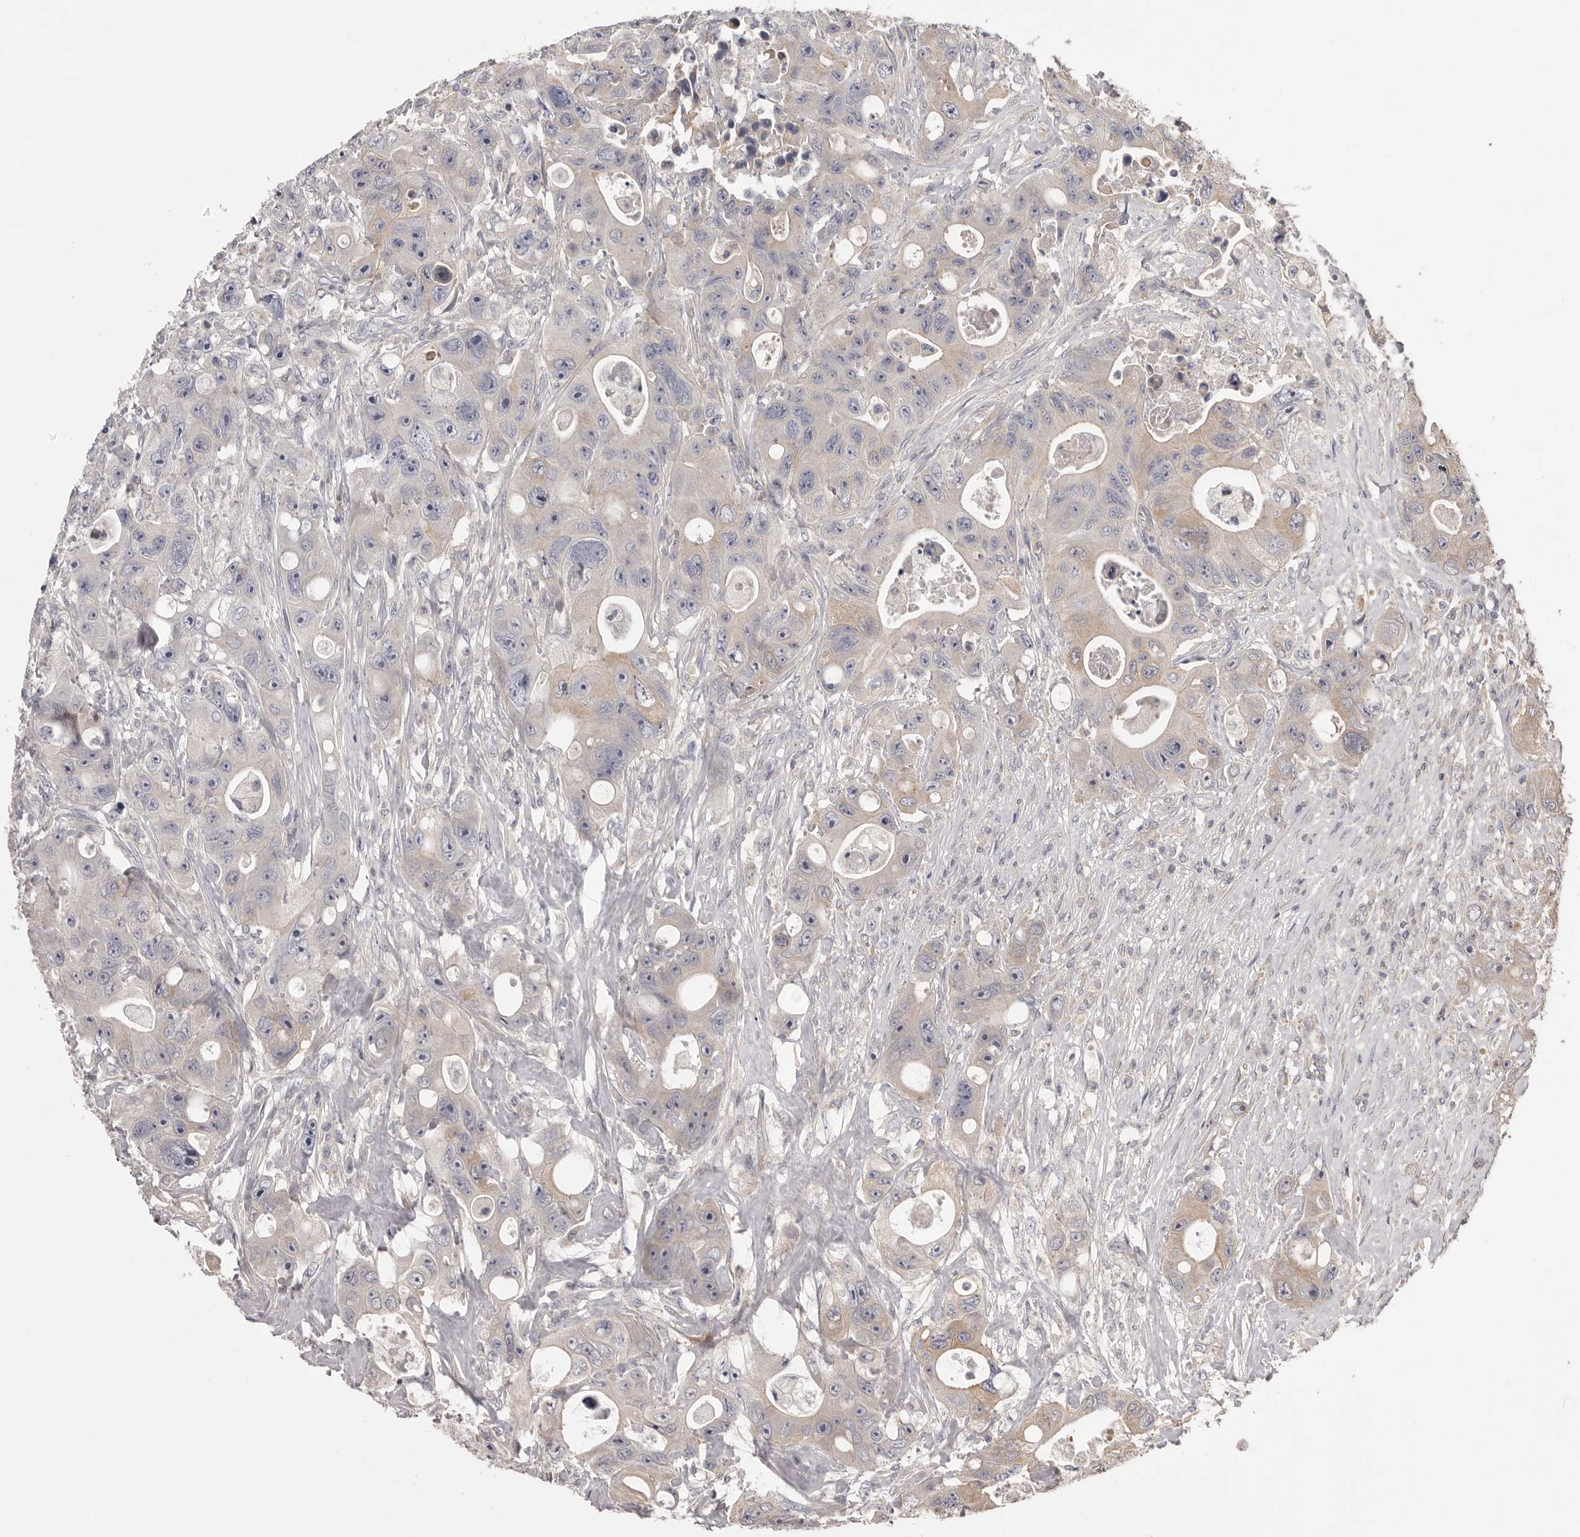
{"staining": {"intensity": "weak", "quantity": "<25%", "location": "cytoplasmic/membranous"}, "tissue": "colorectal cancer", "cell_type": "Tumor cells", "image_type": "cancer", "snomed": [{"axis": "morphology", "description": "Adenocarcinoma, NOS"}, {"axis": "topography", "description": "Colon"}], "caption": "Colorectal adenocarcinoma stained for a protein using IHC demonstrates no positivity tumor cells.", "gene": "PNRC1", "patient": {"sex": "female", "age": 46}}